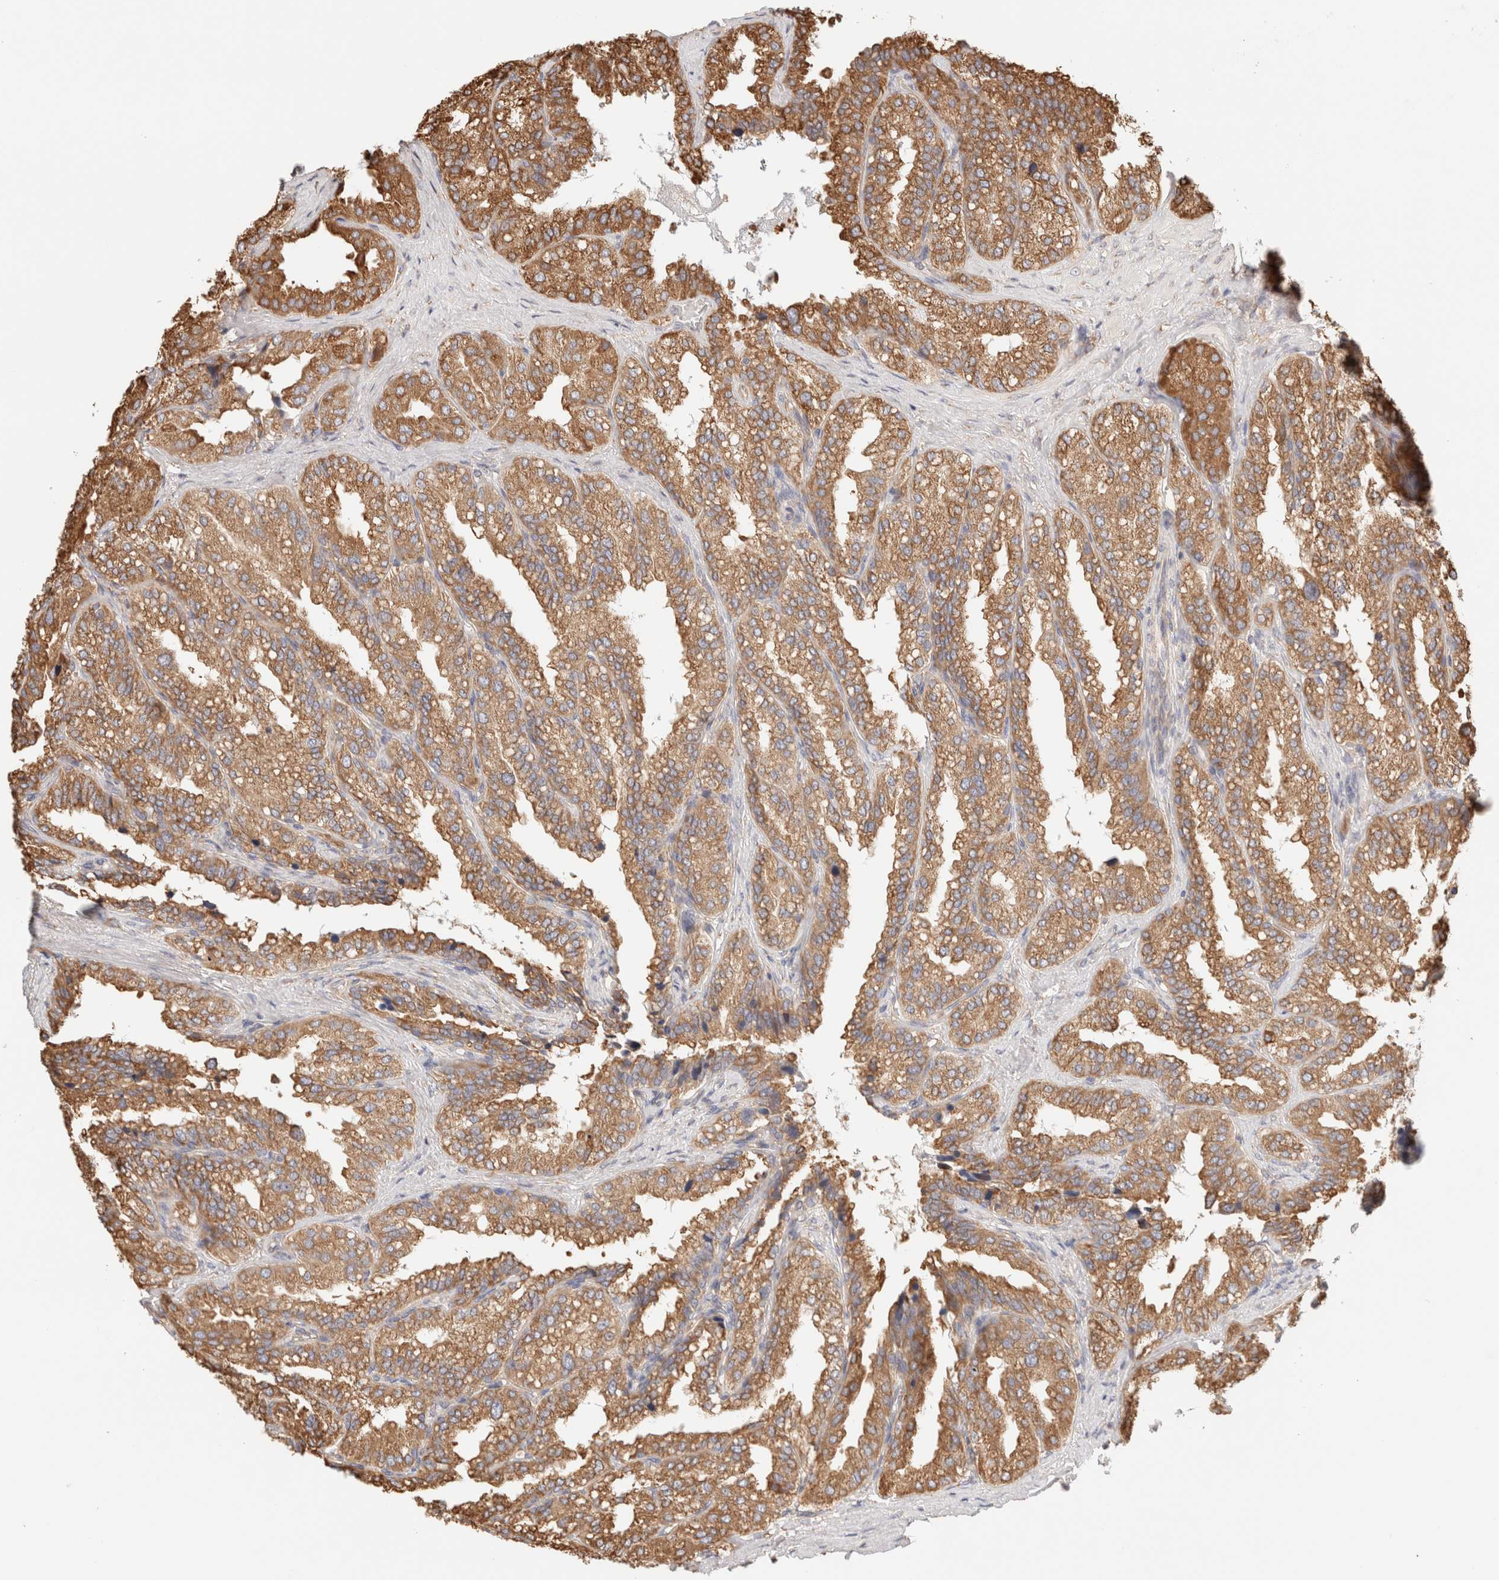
{"staining": {"intensity": "strong", "quantity": ">75%", "location": "cytoplasmic/membranous"}, "tissue": "seminal vesicle", "cell_type": "Glandular cells", "image_type": "normal", "snomed": [{"axis": "morphology", "description": "Normal tissue, NOS"}, {"axis": "topography", "description": "Prostate"}, {"axis": "topography", "description": "Seminal veicle"}], "caption": "Brown immunohistochemical staining in benign seminal vesicle demonstrates strong cytoplasmic/membranous positivity in approximately >75% of glandular cells.", "gene": "FER", "patient": {"sex": "male", "age": 51}}